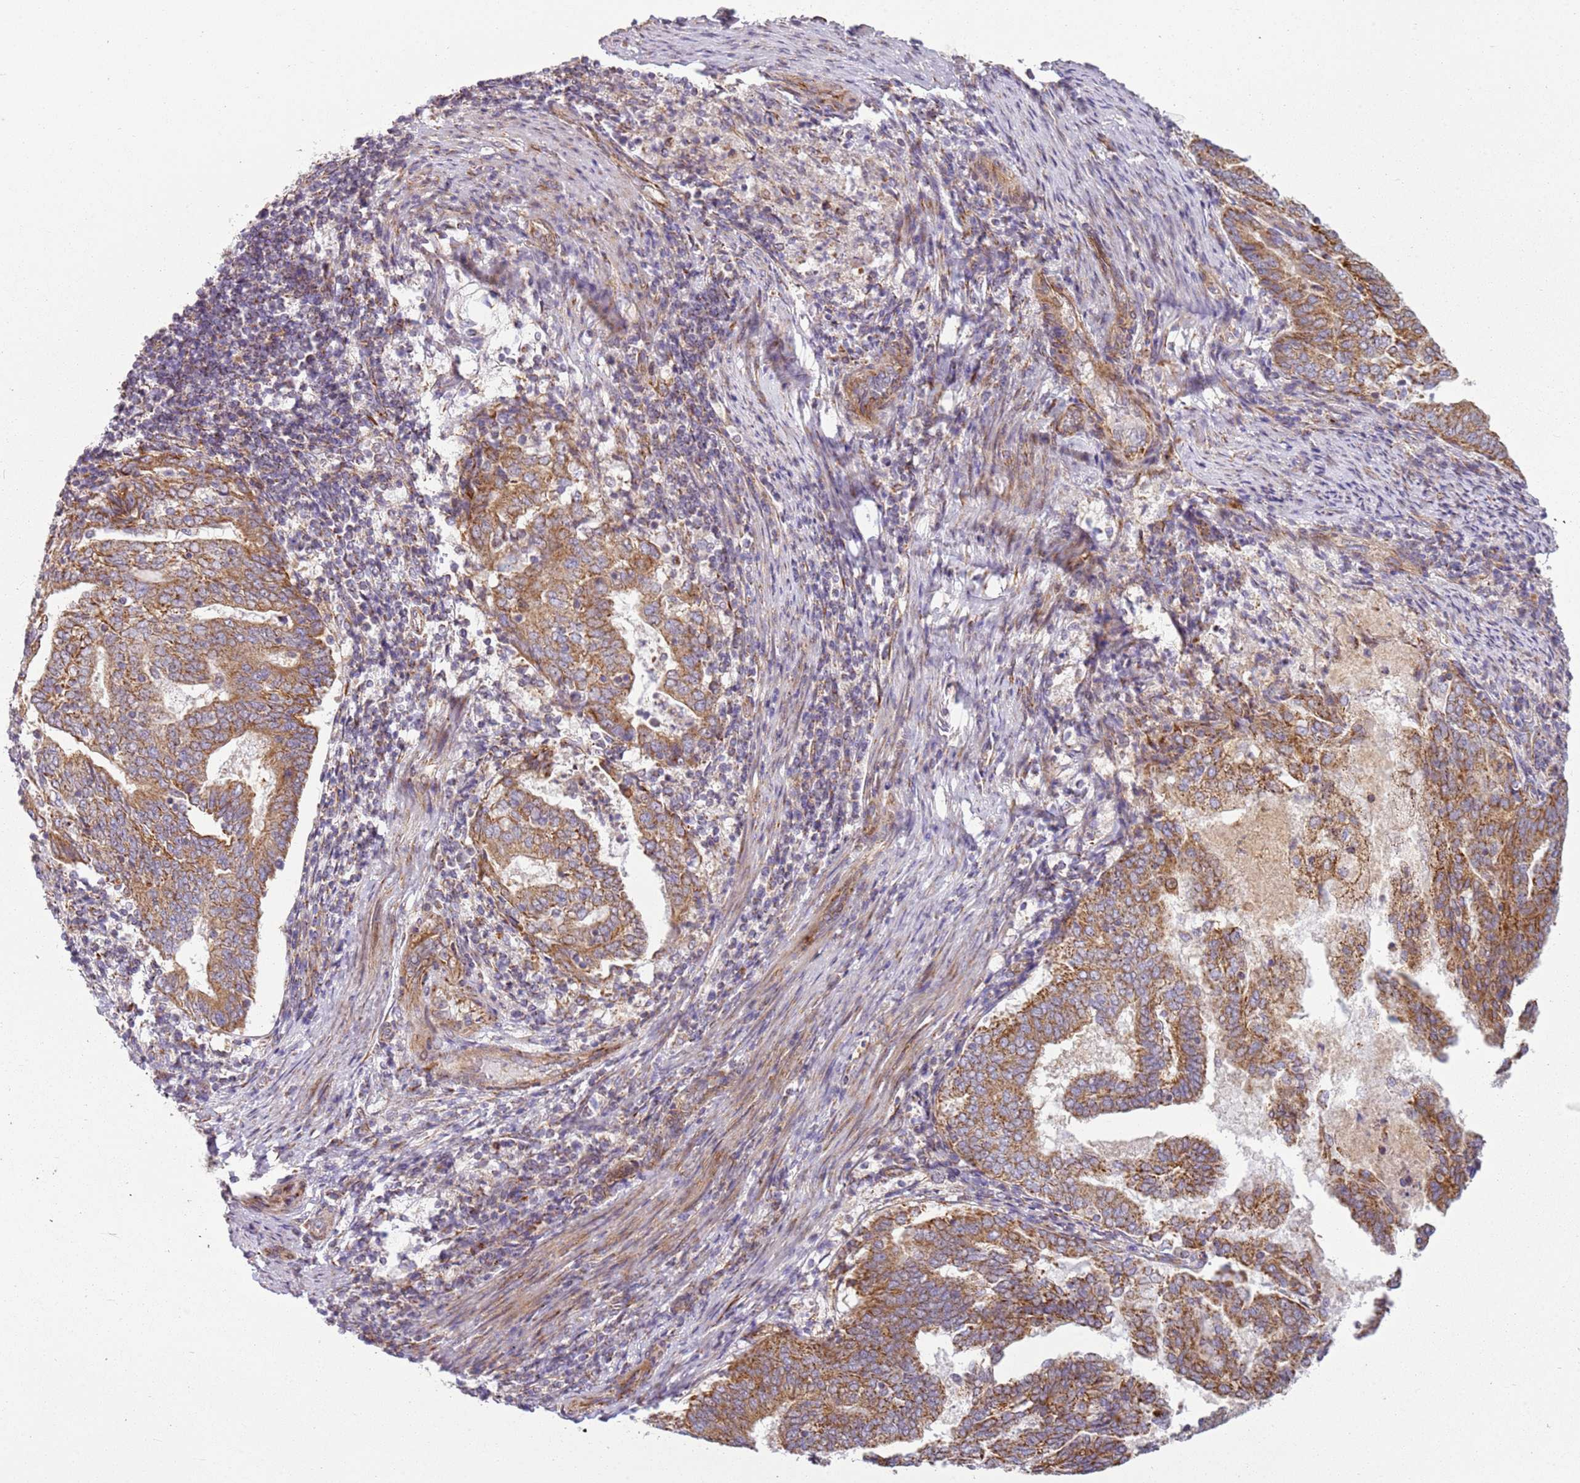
{"staining": {"intensity": "moderate", "quantity": ">75%", "location": "cytoplasmic/membranous"}, "tissue": "endometrial cancer", "cell_type": "Tumor cells", "image_type": "cancer", "snomed": [{"axis": "morphology", "description": "Adenocarcinoma, NOS"}, {"axis": "topography", "description": "Endometrium"}], "caption": "Immunohistochemical staining of endometrial adenocarcinoma reveals medium levels of moderate cytoplasmic/membranous protein expression in about >75% of tumor cells.", "gene": "TMEM200C", "patient": {"sex": "female", "age": 80}}